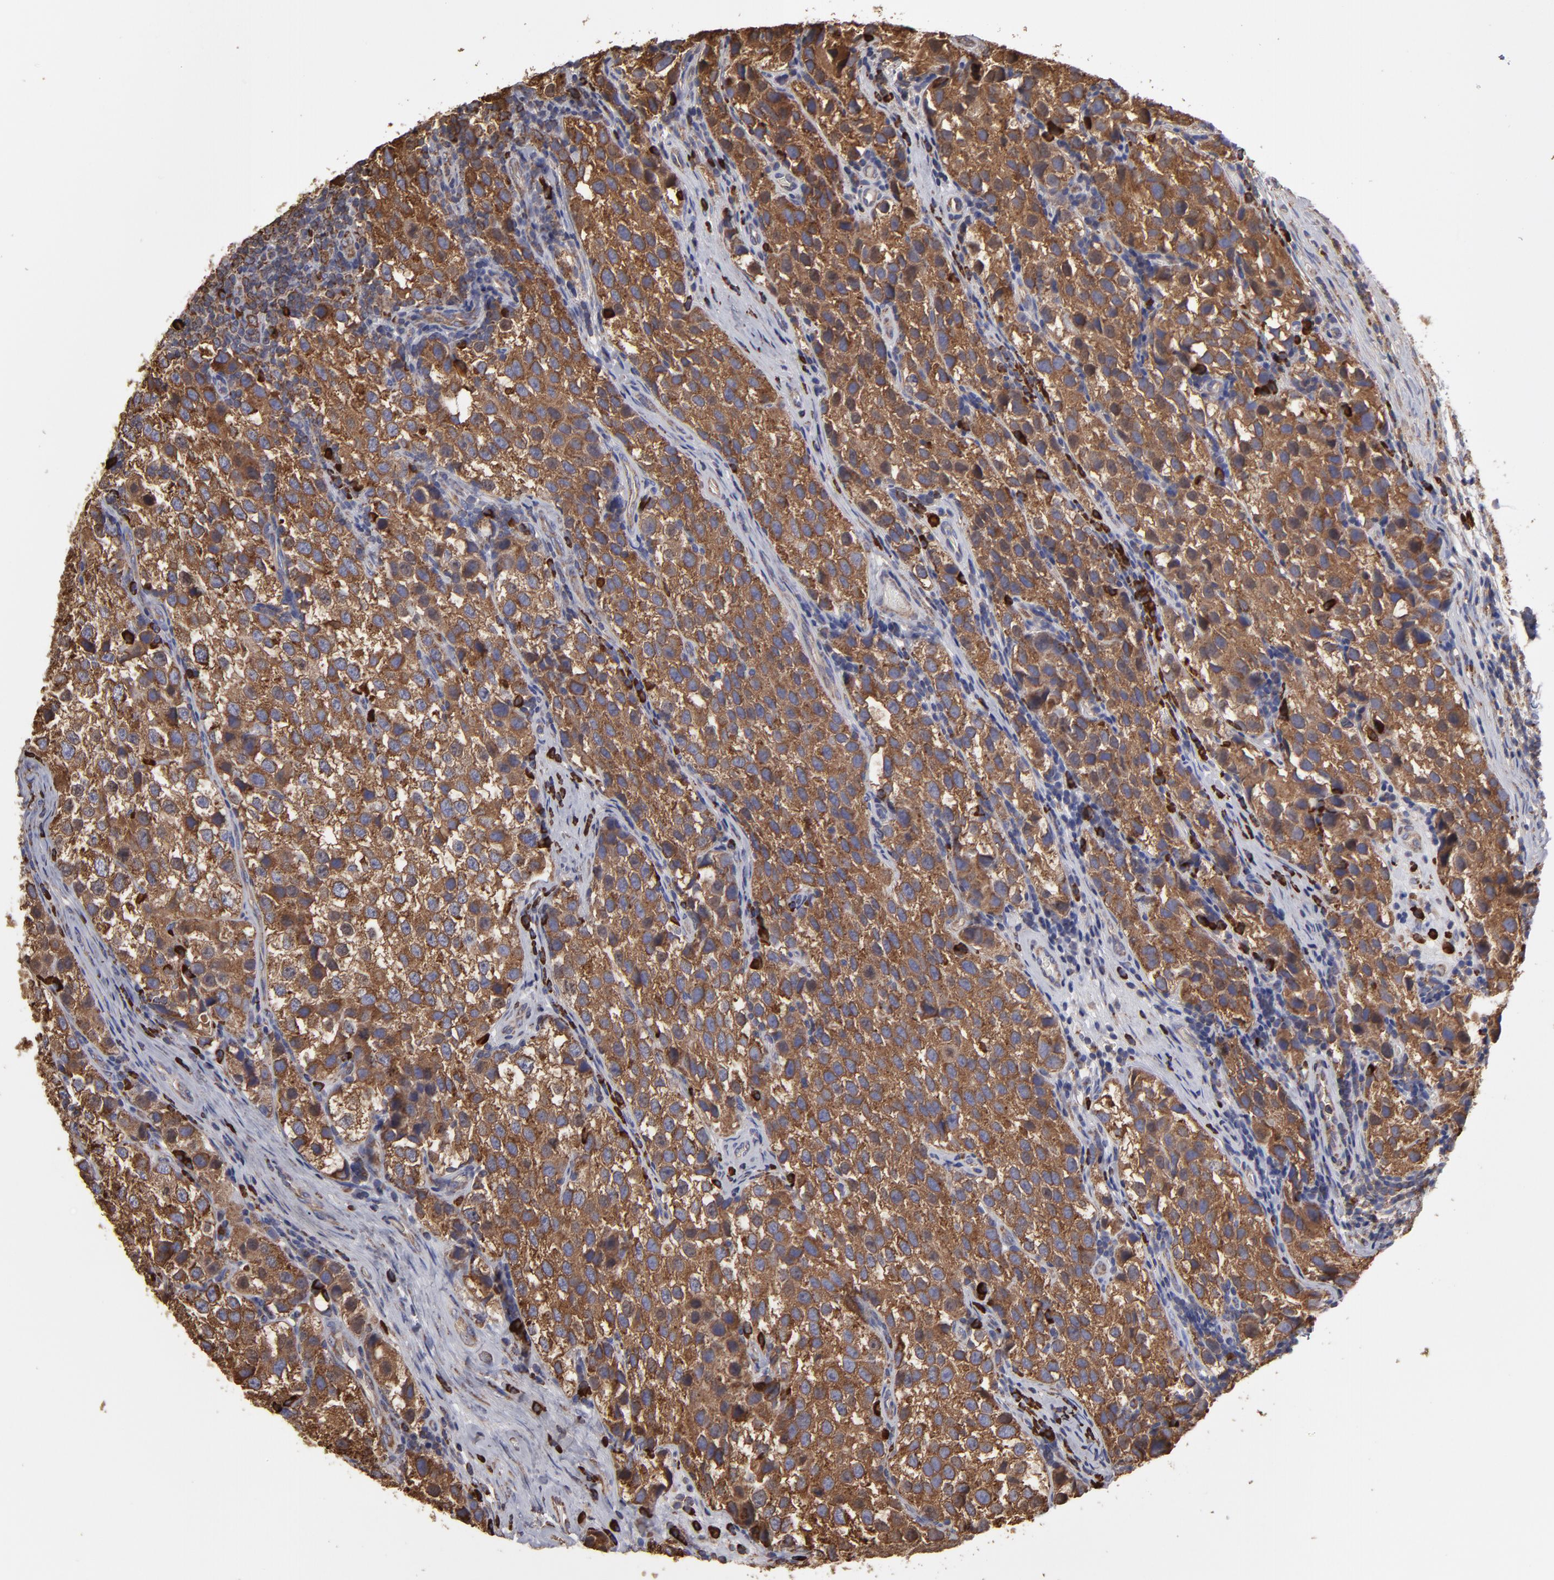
{"staining": {"intensity": "strong", "quantity": ">75%", "location": "cytoplasmic/membranous"}, "tissue": "testis cancer", "cell_type": "Tumor cells", "image_type": "cancer", "snomed": [{"axis": "morphology", "description": "Seminoma, NOS"}, {"axis": "topography", "description": "Testis"}], "caption": "Immunohistochemistry (IHC) image of seminoma (testis) stained for a protein (brown), which exhibits high levels of strong cytoplasmic/membranous staining in approximately >75% of tumor cells.", "gene": "SND1", "patient": {"sex": "male", "age": 39}}